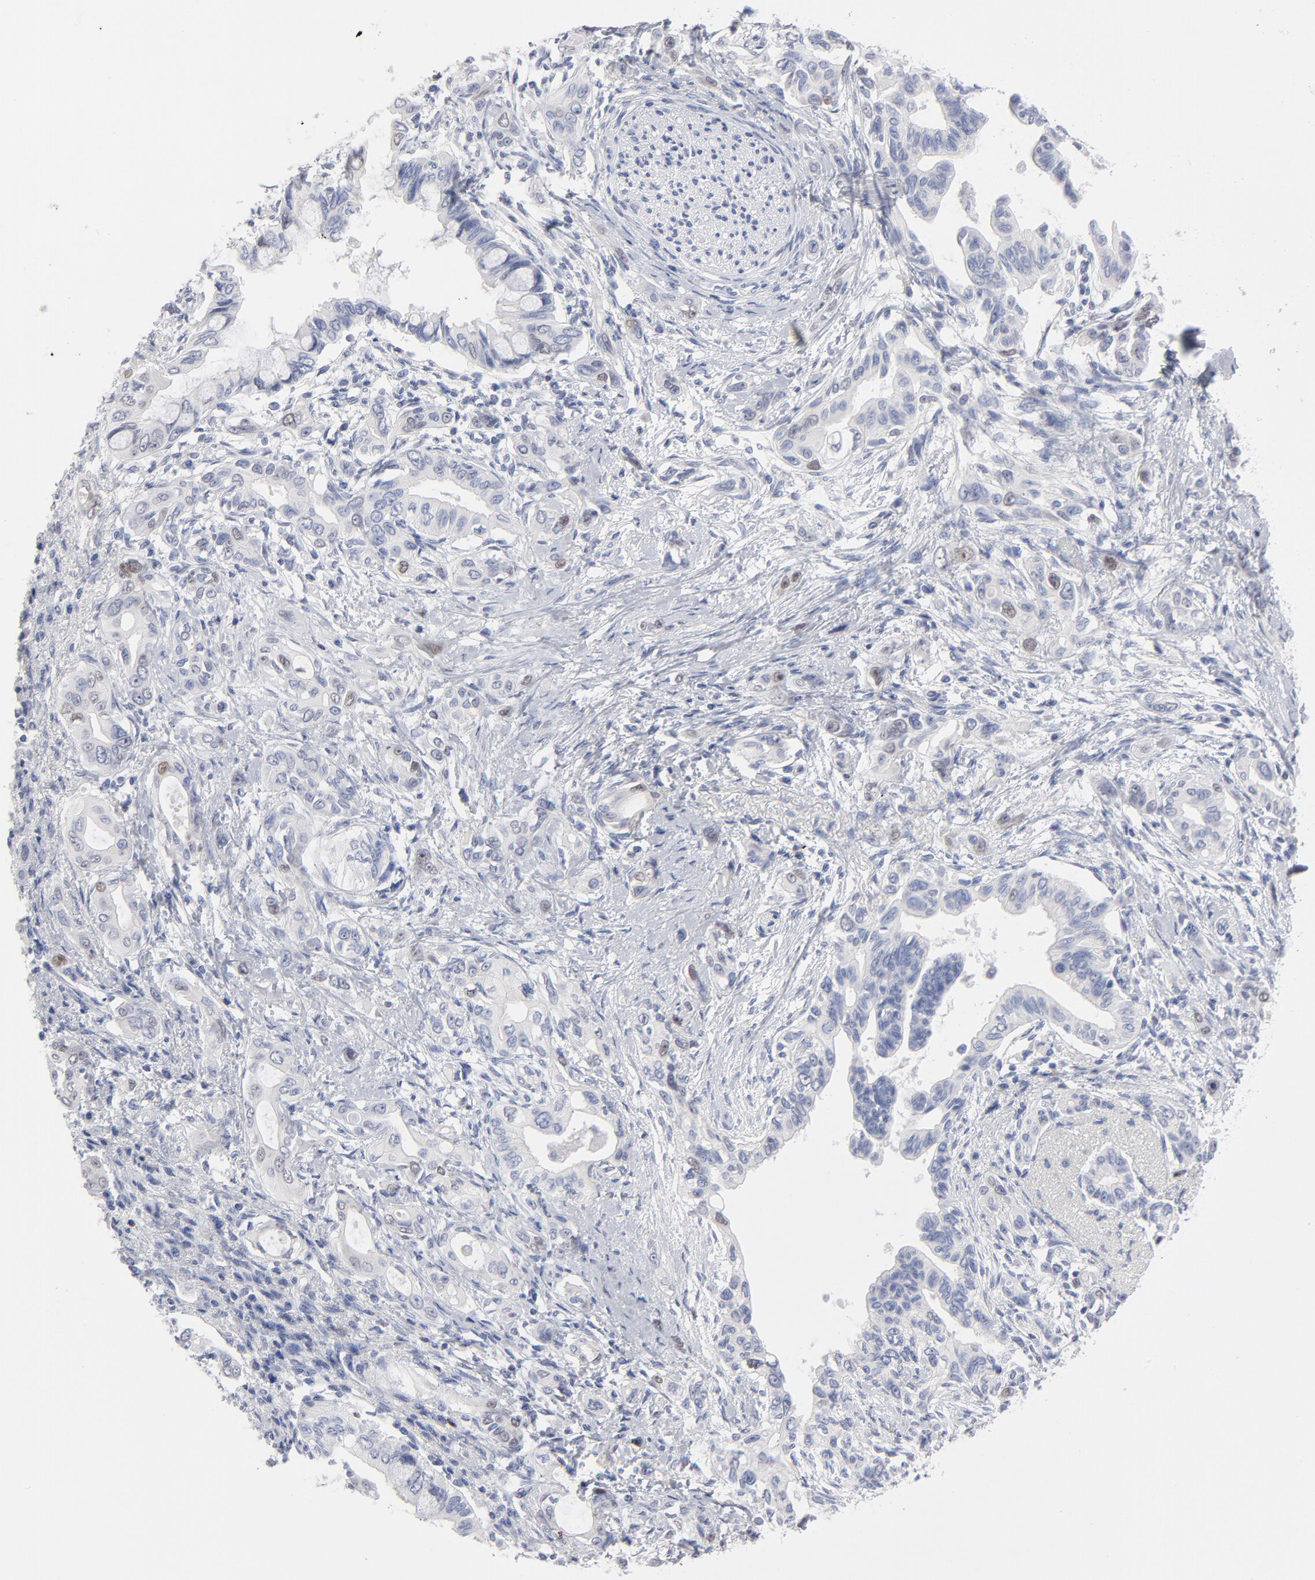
{"staining": {"intensity": "weak", "quantity": "<25%", "location": "nuclear"}, "tissue": "pancreatic cancer", "cell_type": "Tumor cells", "image_type": "cancer", "snomed": [{"axis": "morphology", "description": "Adenocarcinoma, NOS"}, {"axis": "topography", "description": "Pancreas"}], "caption": "A histopathology image of pancreatic cancer (adenocarcinoma) stained for a protein shows no brown staining in tumor cells.", "gene": "MCM7", "patient": {"sex": "female", "age": 60}}